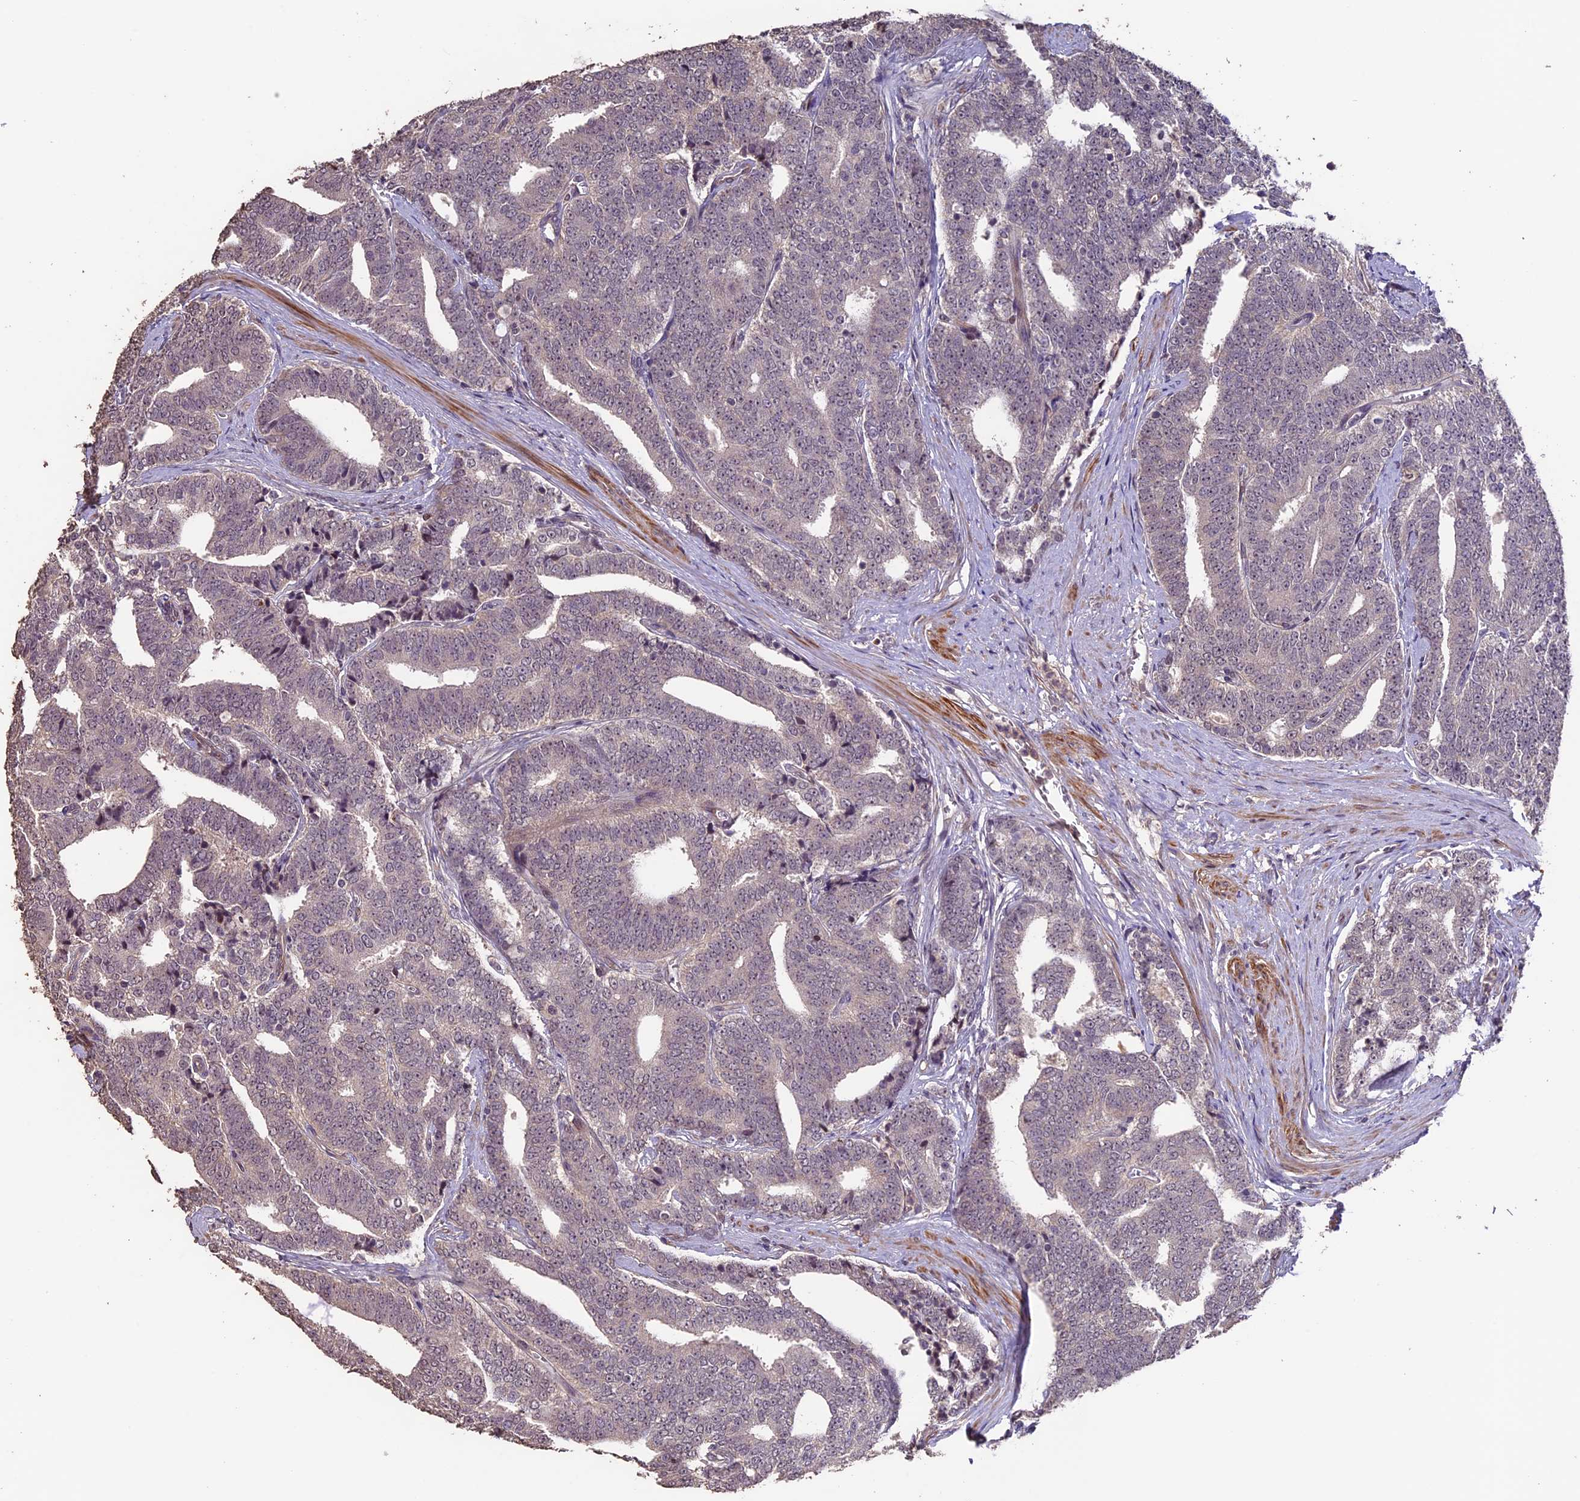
{"staining": {"intensity": "negative", "quantity": "none", "location": "none"}, "tissue": "prostate cancer", "cell_type": "Tumor cells", "image_type": "cancer", "snomed": [{"axis": "morphology", "description": "Adenocarcinoma, High grade"}, {"axis": "topography", "description": "Prostate and seminal vesicle, NOS"}], "caption": "Tumor cells show no significant staining in prostate cancer (adenocarcinoma (high-grade)).", "gene": "GNB5", "patient": {"sex": "male", "age": 67}}